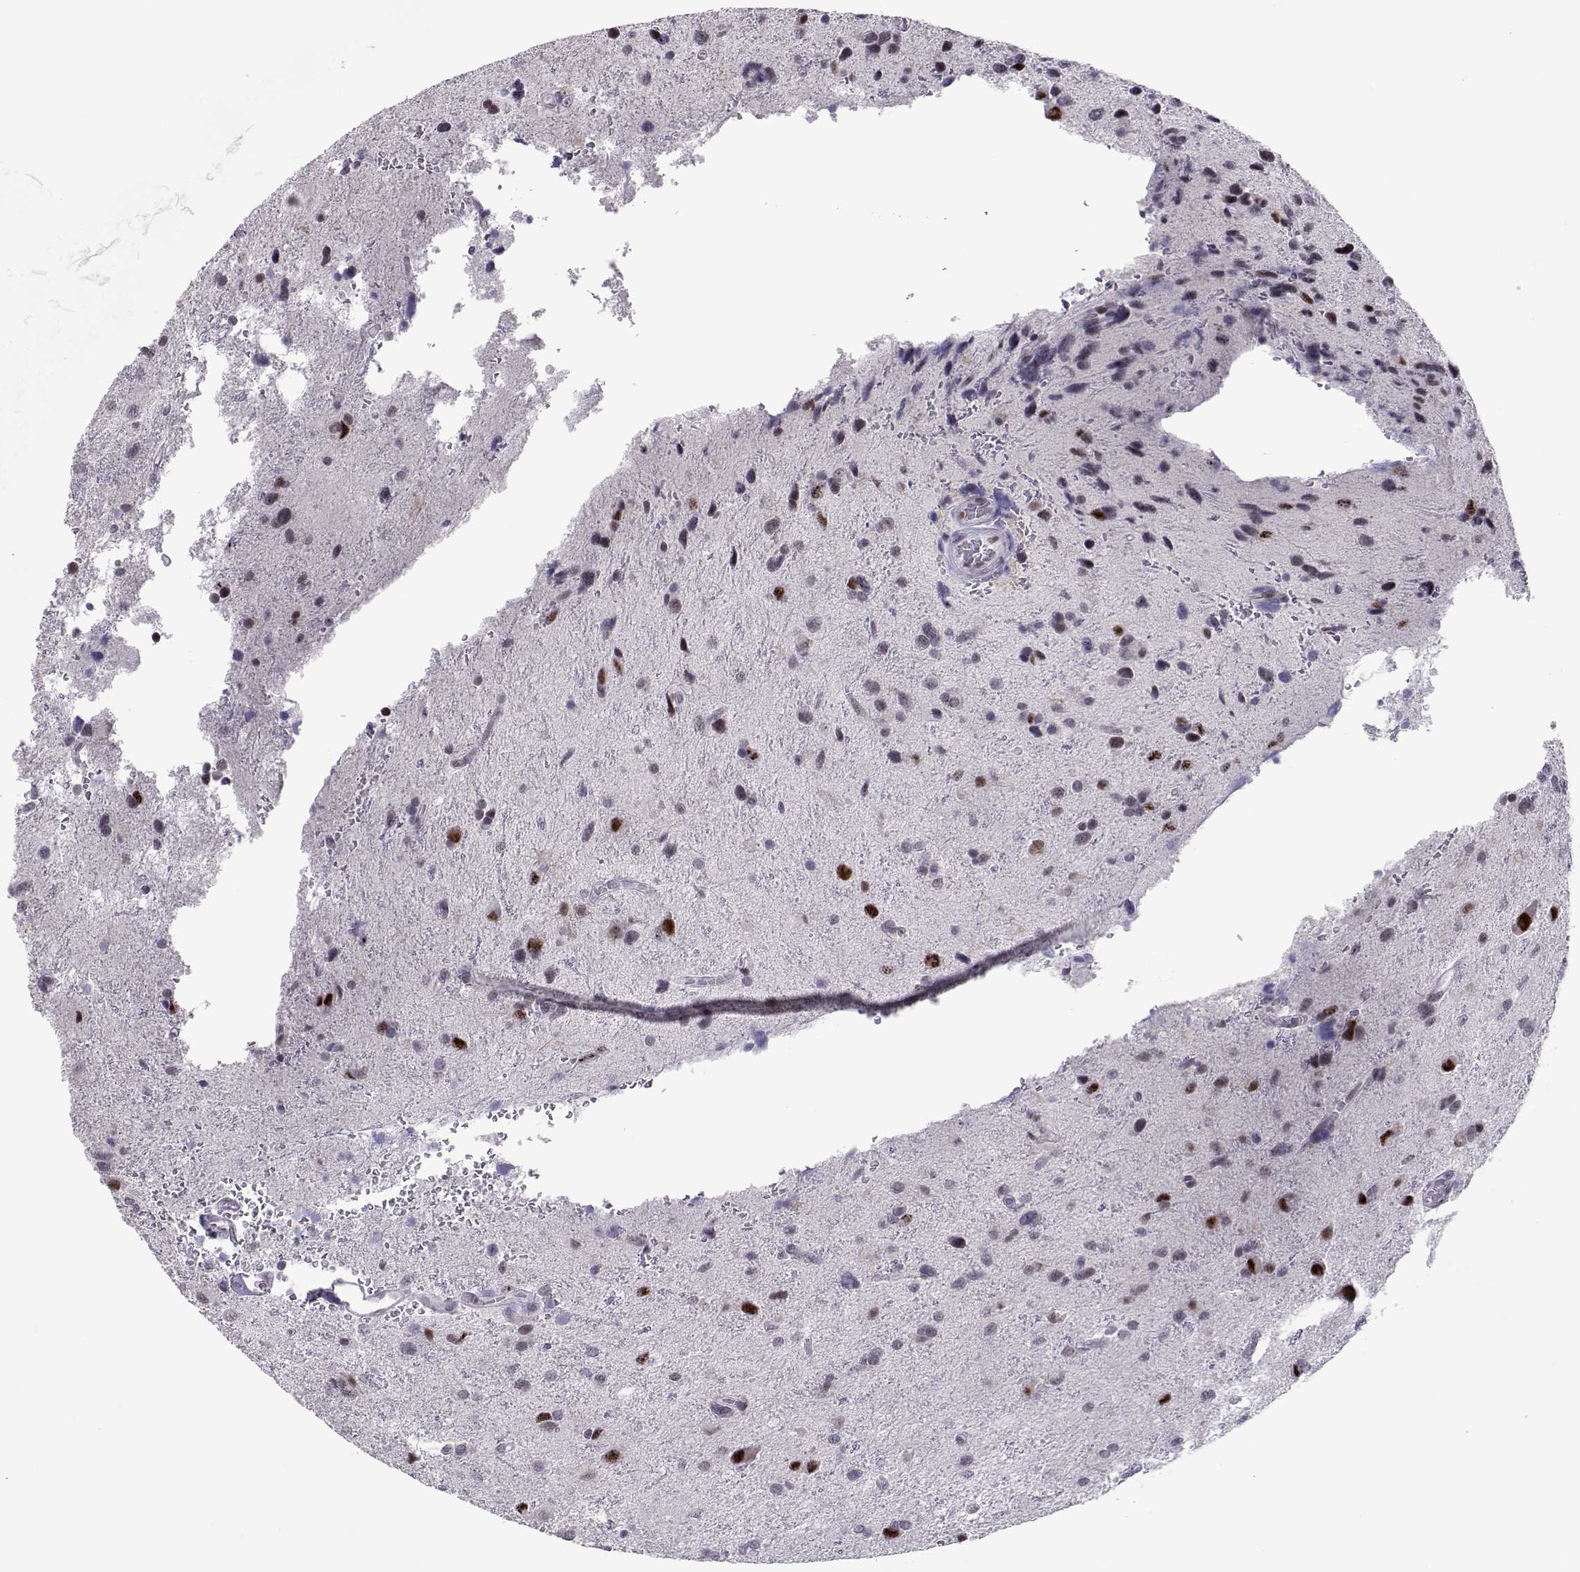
{"staining": {"intensity": "negative", "quantity": "none", "location": "none"}, "tissue": "glioma", "cell_type": "Tumor cells", "image_type": "cancer", "snomed": [{"axis": "morphology", "description": "Glioma, malignant, NOS"}, {"axis": "morphology", "description": "Glioma, malignant, High grade"}, {"axis": "topography", "description": "Brain"}], "caption": "IHC micrograph of human glioma stained for a protein (brown), which exhibits no expression in tumor cells.", "gene": "SIX6", "patient": {"sex": "female", "age": 71}}